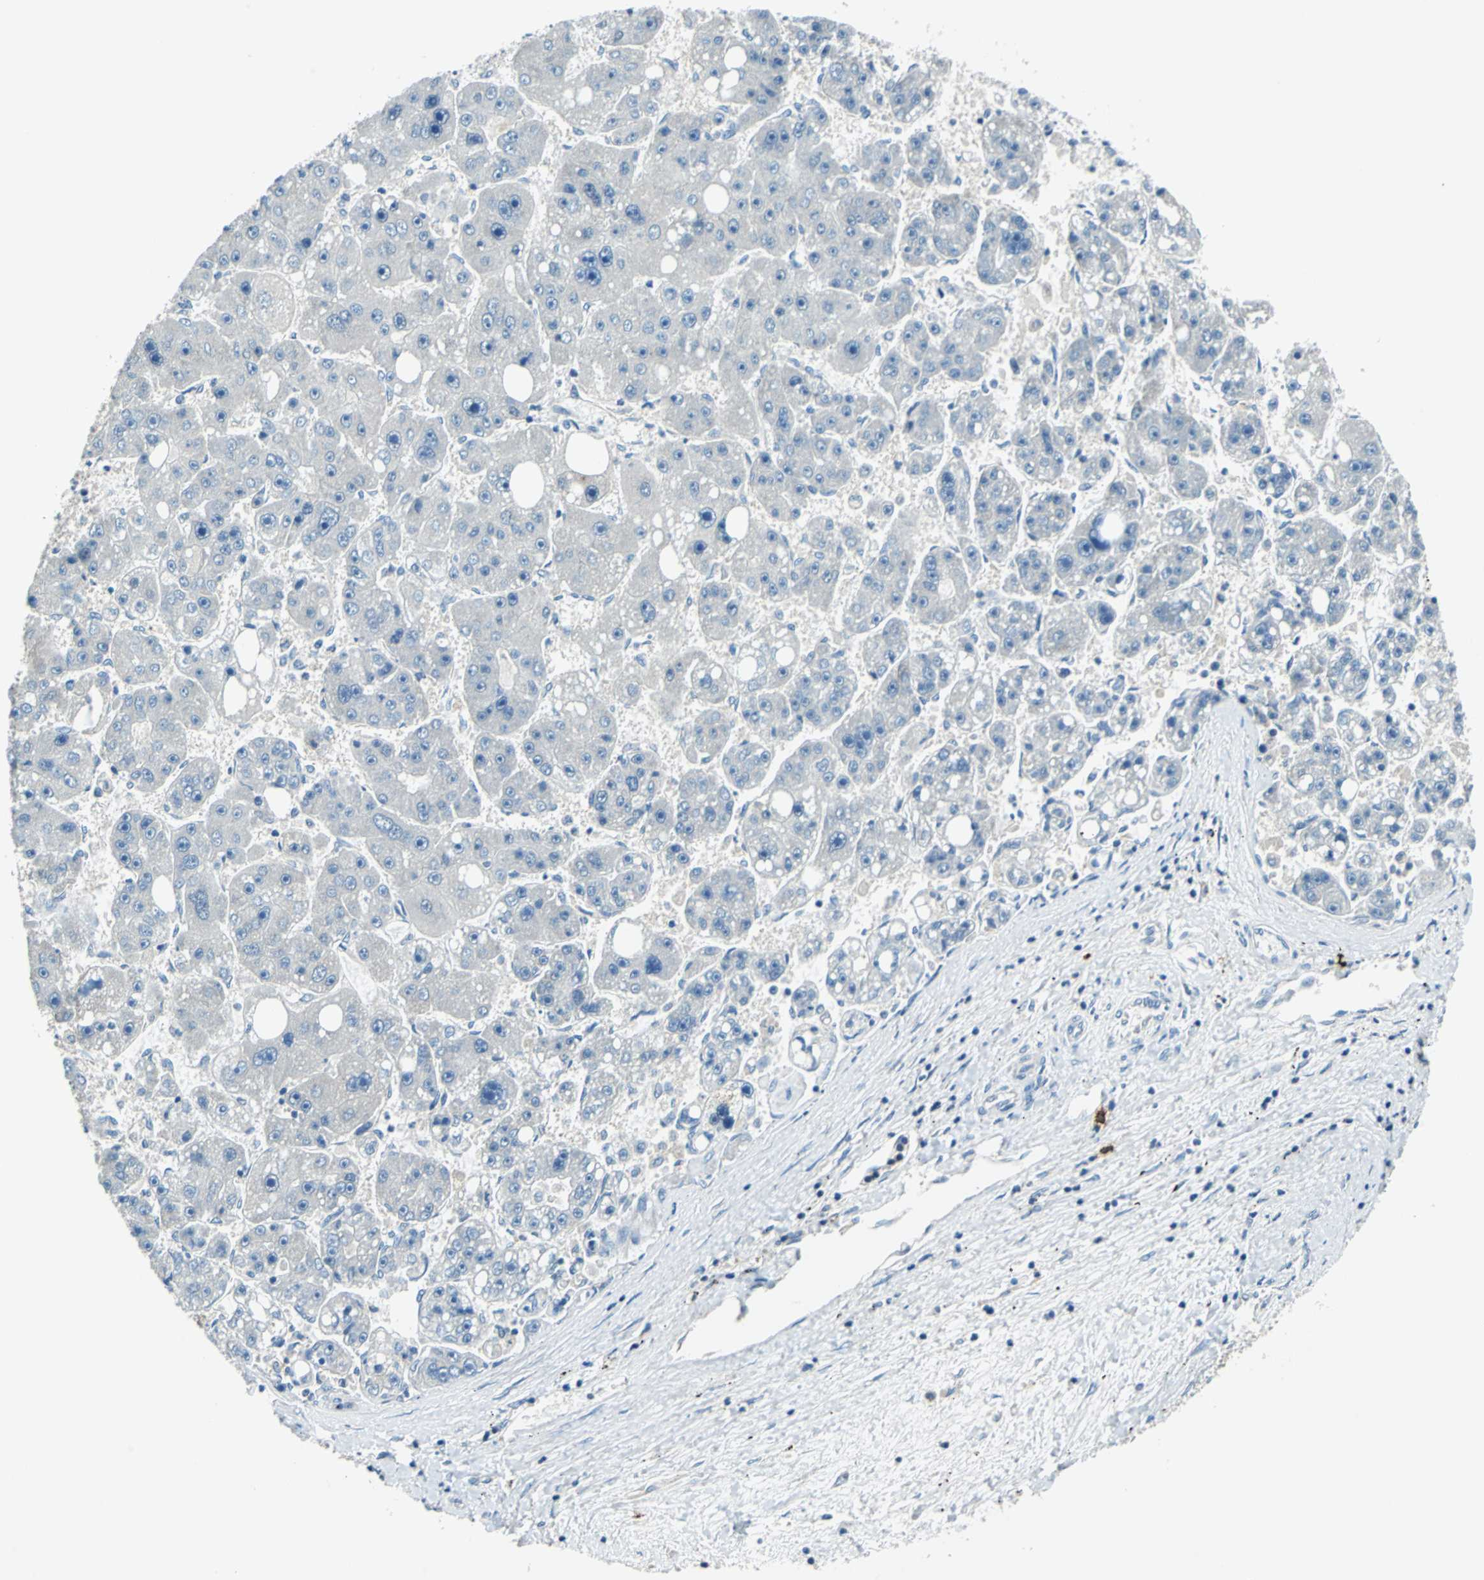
{"staining": {"intensity": "negative", "quantity": "none", "location": "none"}, "tissue": "liver cancer", "cell_type": "Tumor cells", "image_type": "cancer", "snomed": [{"axis": "morphology", "description": "Carcinoma, Hepatocellular, NOS"}, {"axis": "topography", "description": "Liver"}], "caption": "This image is of liver cancer stained with IHC to label a protein in brown with the nuclei are counter-stained blue. There is no expression in tumor cells.", "gene": "CPA3", "patient": {"sex": "female", "age": 61}}